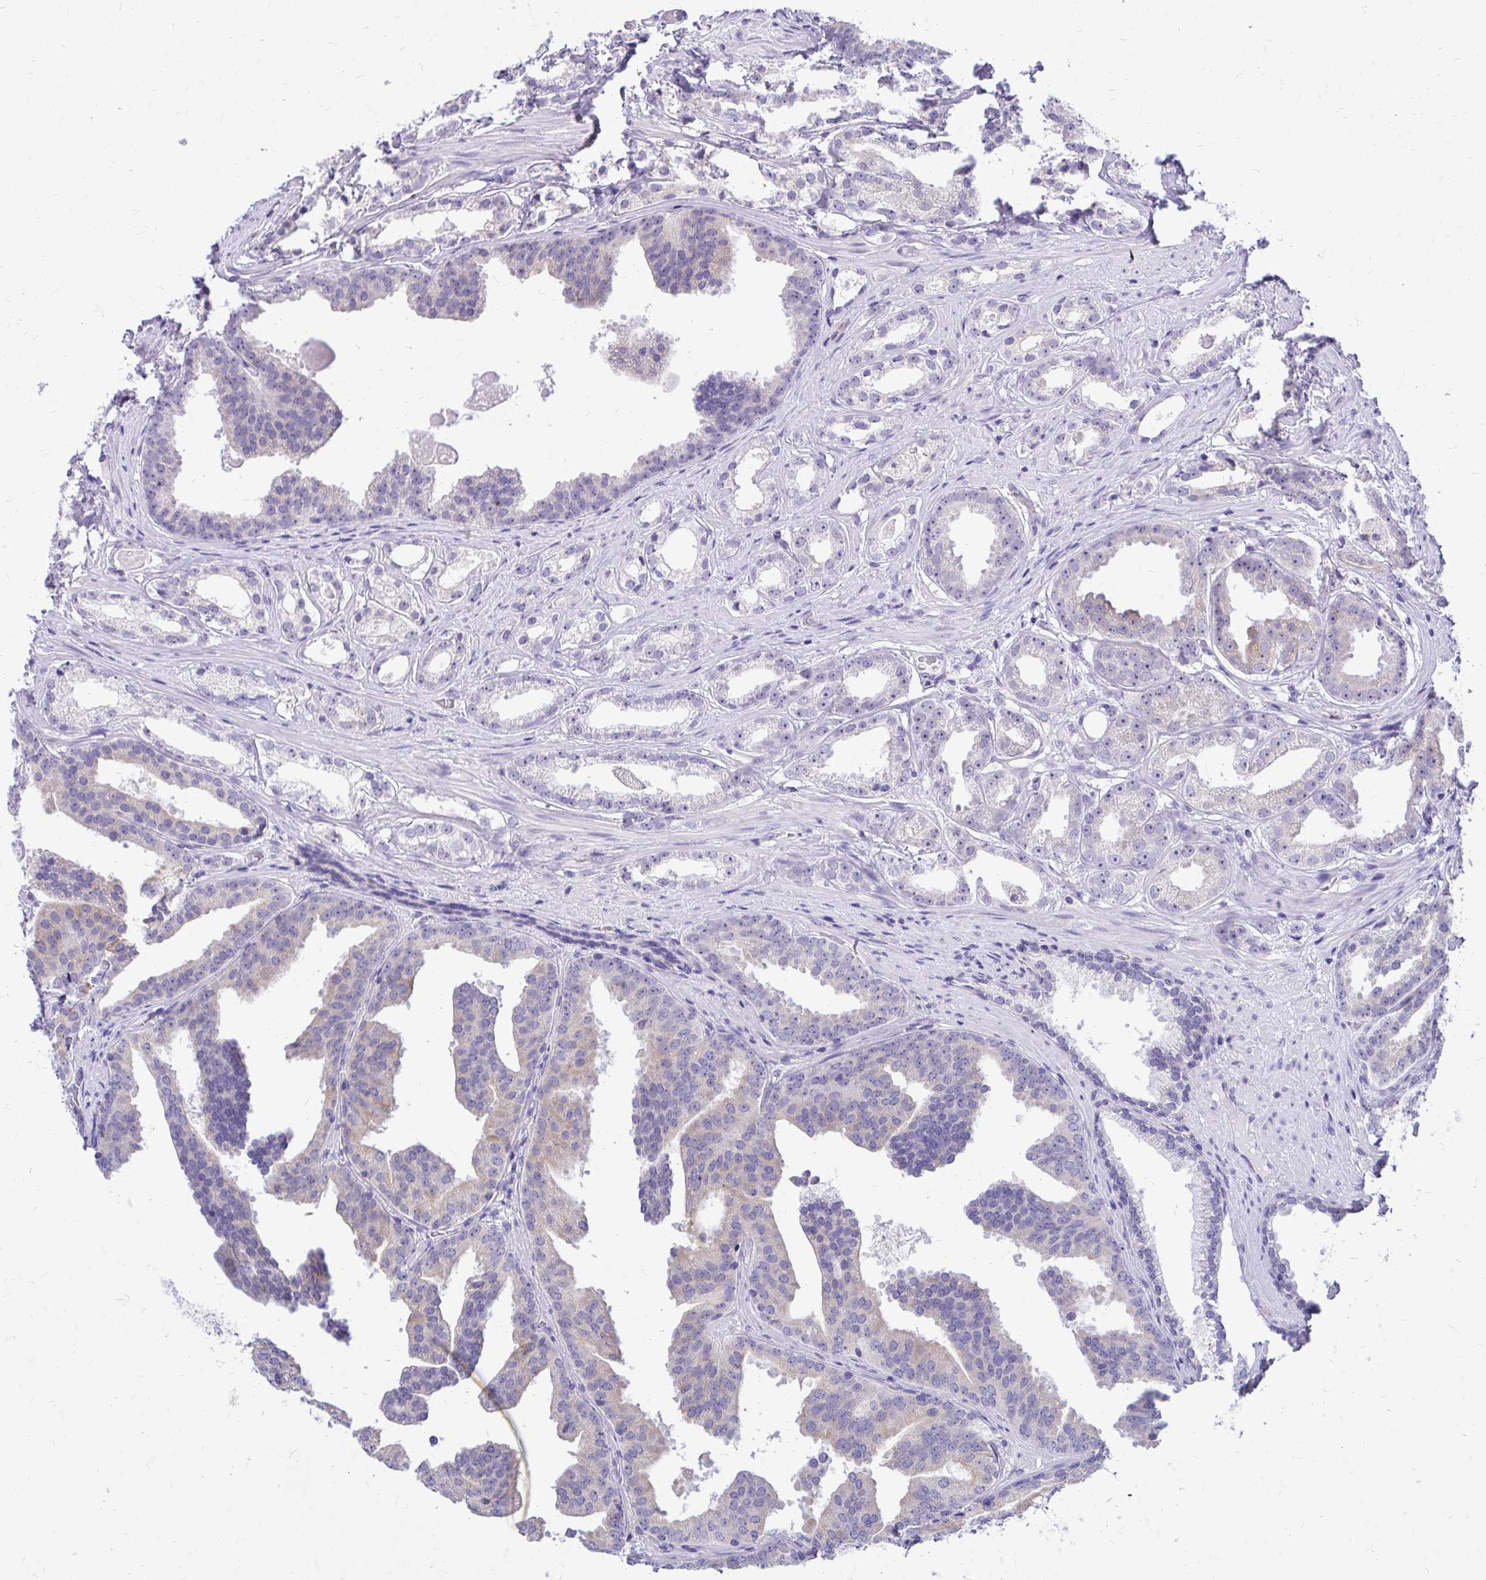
{"staining": {"intensity": "negative", "quantity": "none", "location": "none"}, "tissue": "prostate cancer", "cell_type": "Tumor cells", "image_type": "cancer", "snomed": [{"axis": "morphology", "description": "Adenocarcinoma, Low grade"}, {"axis": "topography", "description": "Prostate"}], "caption": "Human prostate cancer (low-grade adenocarcinoma) stained for a protein using IHC displays no positivity in tumor cells.", "gene": "NIFK", "patient": {"sex": "male", "age": 65}}